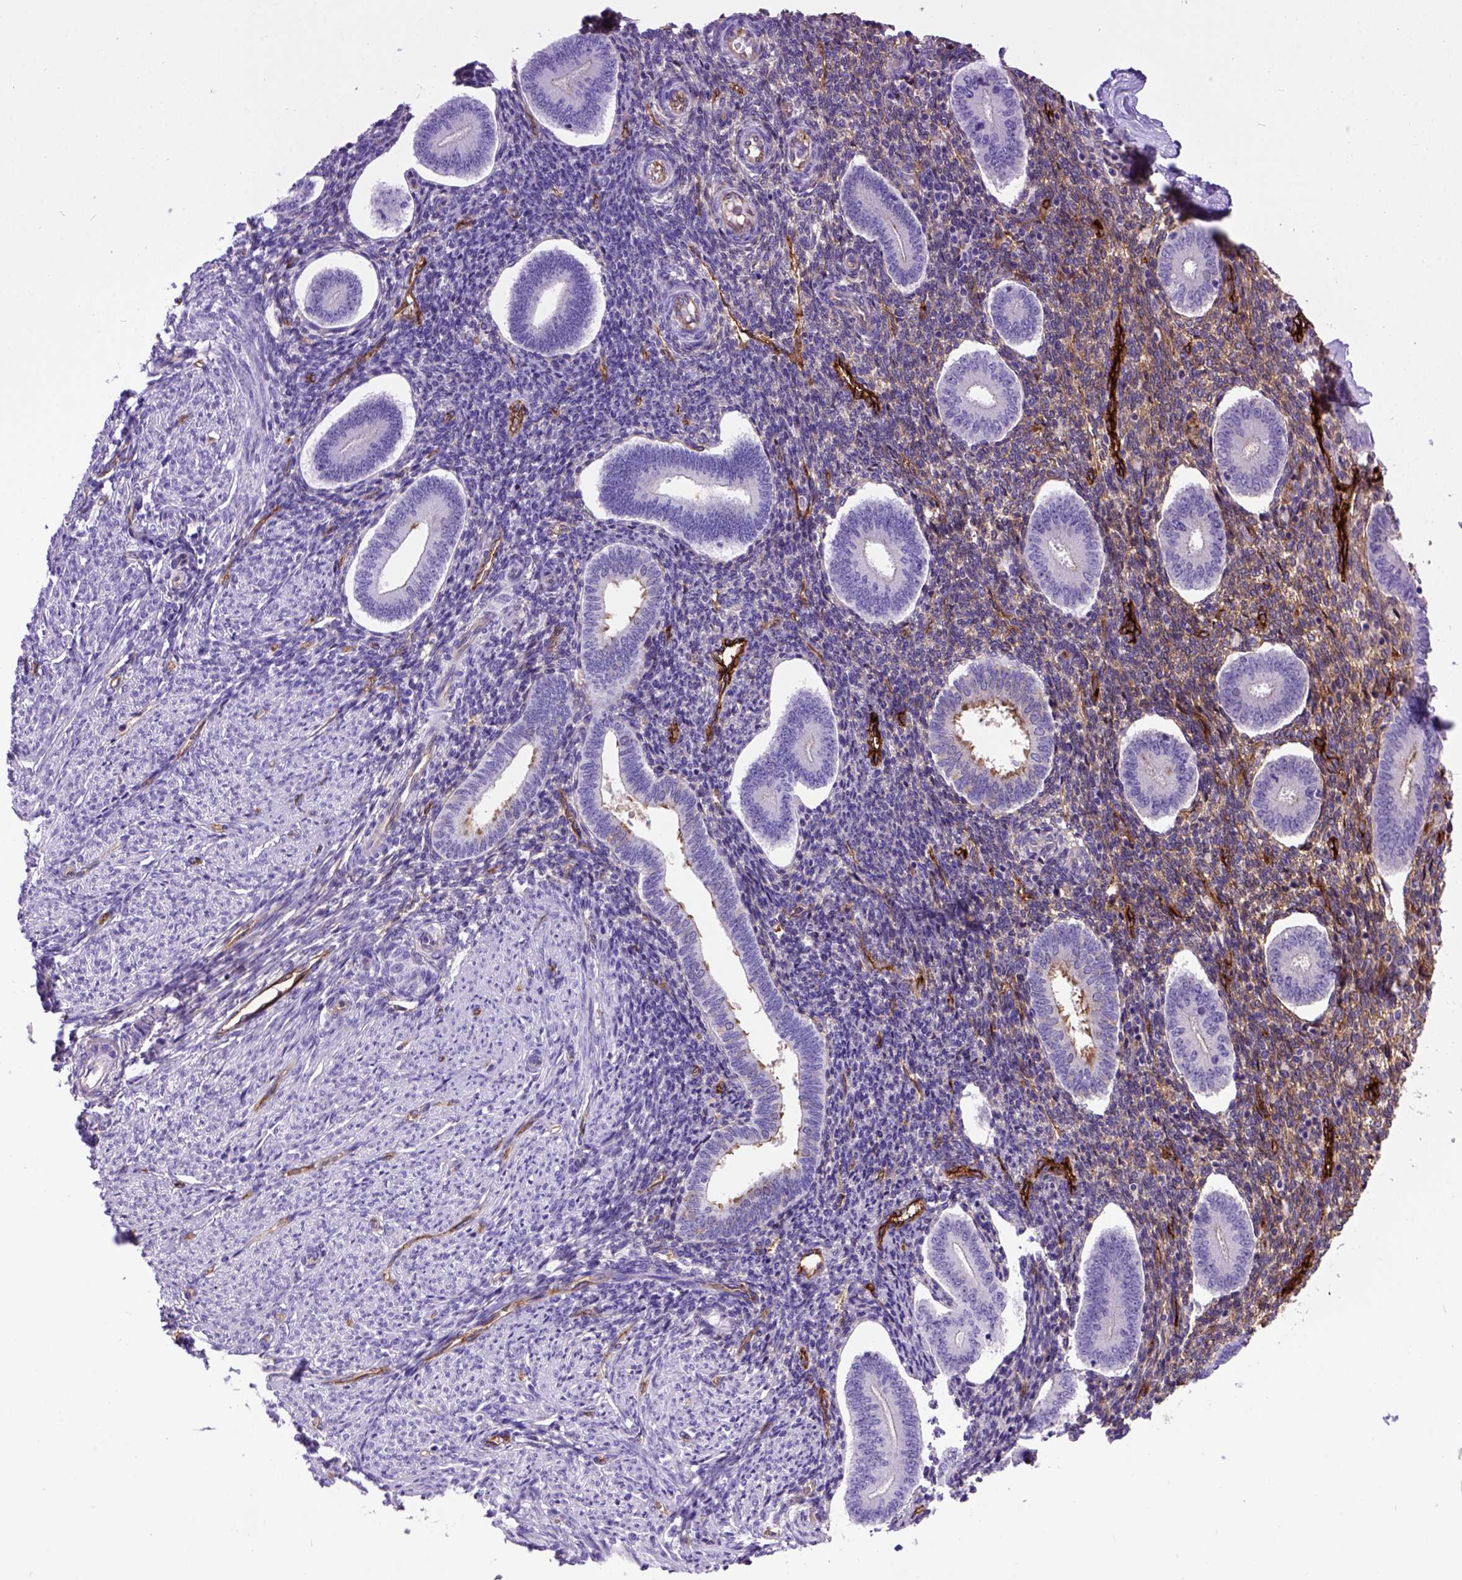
{"staining": {"intensity": "negative", "quantity": "none", "location": "none"}, "tissue": "endometrium", "cell_type": "Cells in endometrial stroma", "image_type": "normal", "snomed": [{"axis": "morphology", "description": "Normal tissue, NOS"}, {"axis": "topography", "description": "Endometrium"}], "caption": "The immunohistochemistry (IHC) micrograph has no significant expression in cells in endometrial stroma of endometrium. (DAB (3,3'-diaminobenzidine) IHC visualized using brightfield microscopy, high magnification).", "gene": "ENG", "patient": {"sex": "female", "age": 40}}